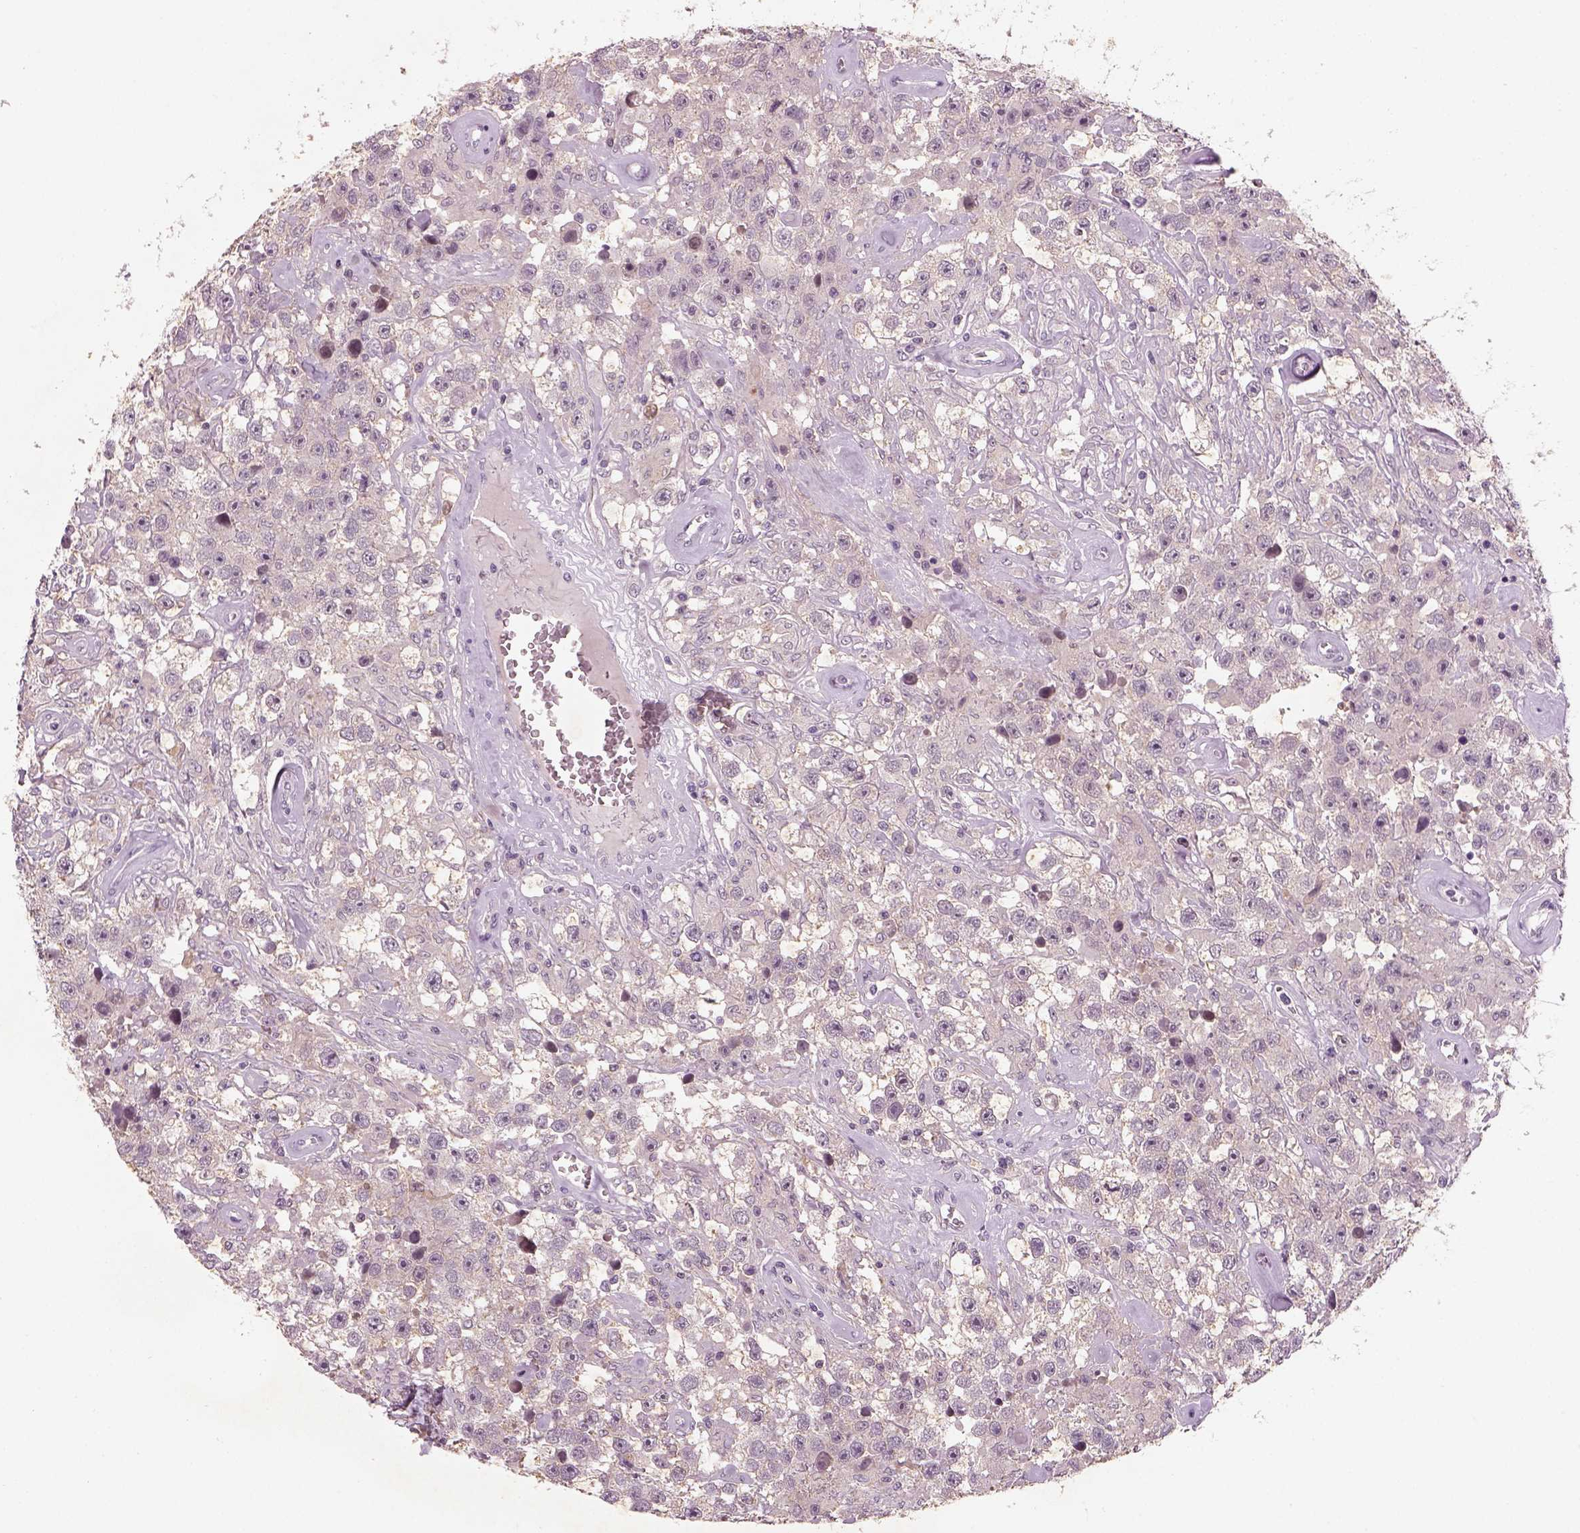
{"staining": {"intensity": "negative", "quantity": "none", "location": "none"}, "tissue": "testis cancer", "cell_type": "Tumor cells", "image_type": "cancer", "snomed": [{"axis": "morphology", "description": "Seminoma, NOS"}, {"axis": "topography", "description": "Testis"}], "caption": "High magnification brightfield microscopy of testis cancer stained with DAB (brown) and counterstained with hematoxylin (blue): tumor cells show no significant positivity.", "gene": "GDNF", "patient": {"sex": "male", "age": 43}}